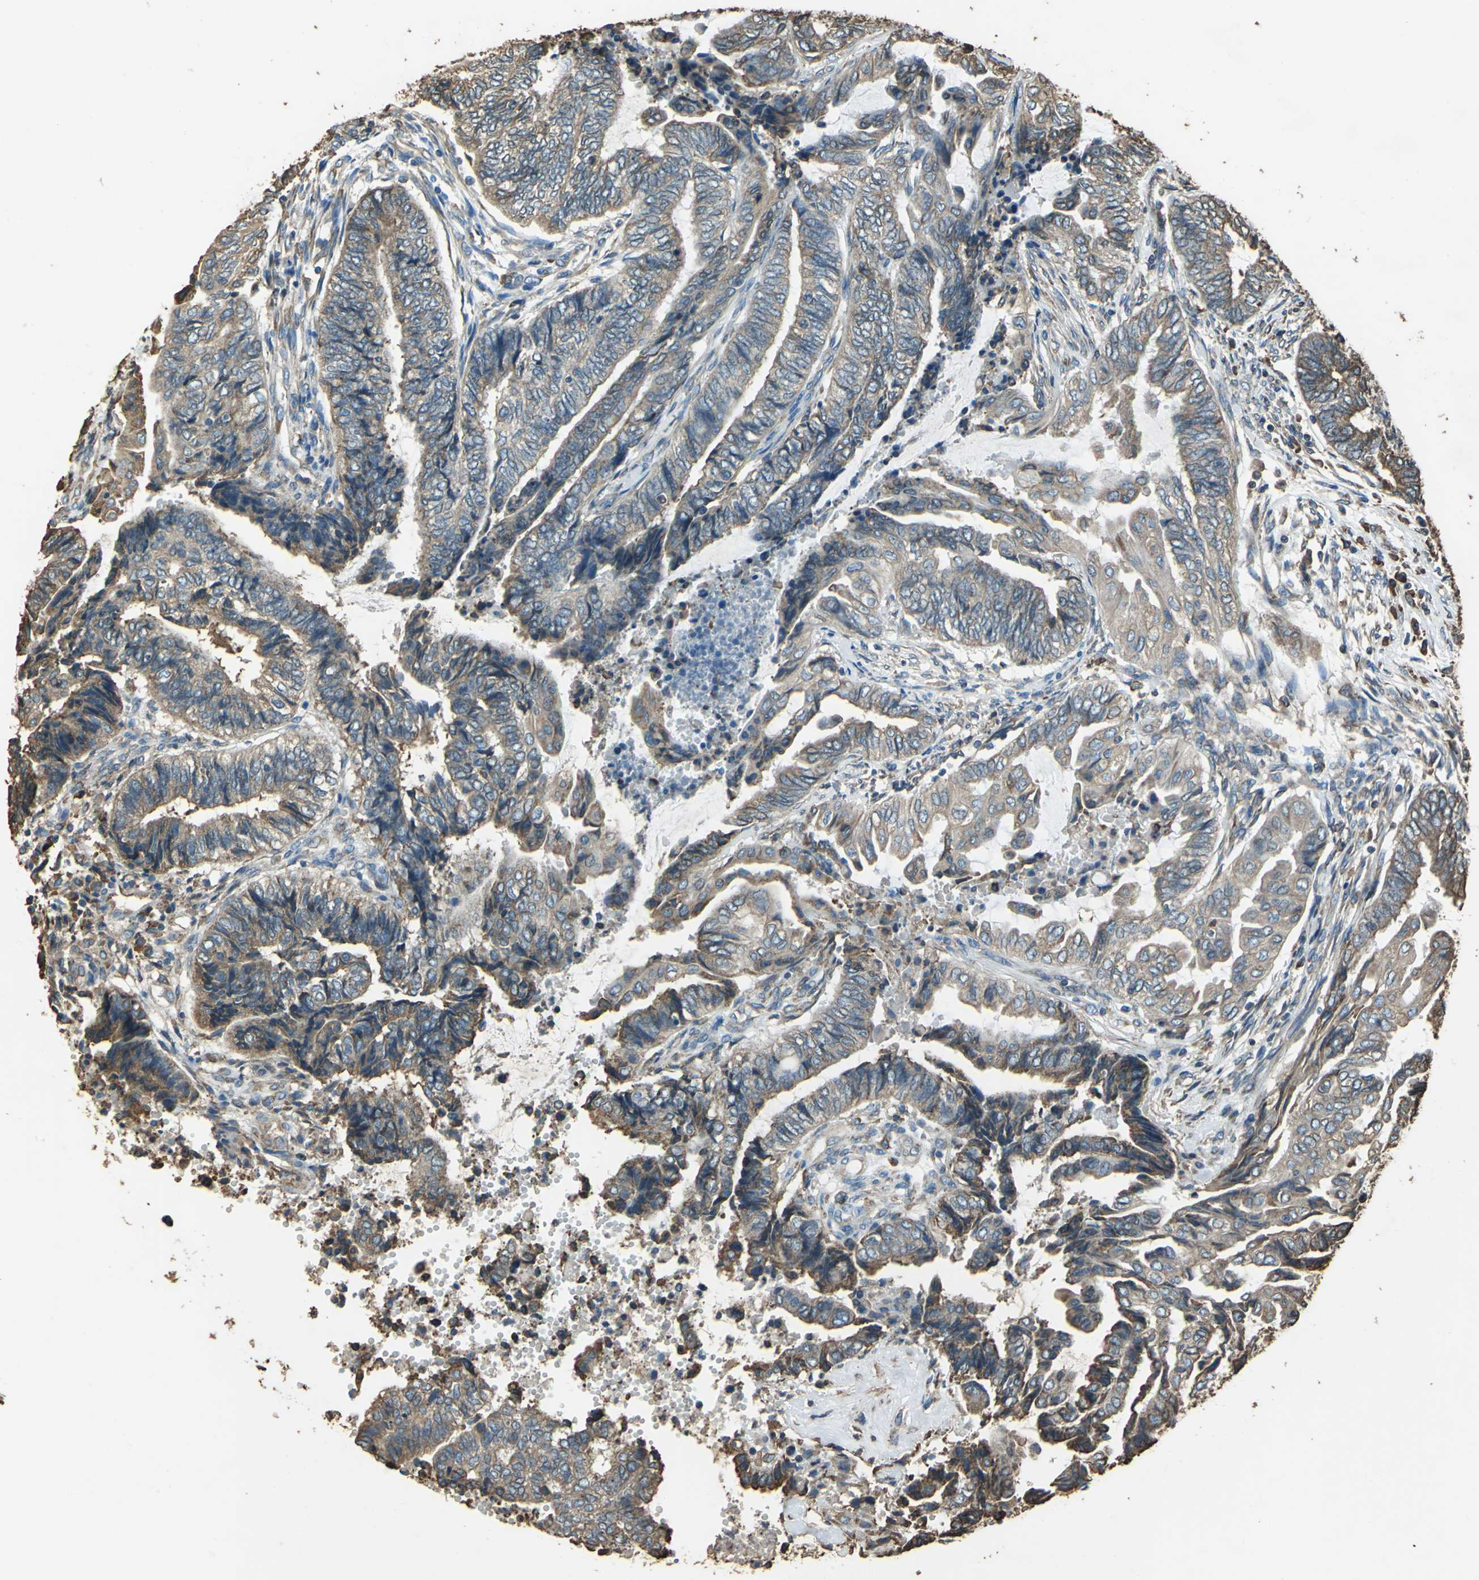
{"staining": {"intensity": "moderate", "quantity": ">75%", "location": "cytoplasmic/membranous"}, "tissue": "endometrial cancer", "cell_type": "Tumor cells", "image_type": "cancer", "snomed": [{"axis": "morphology", "description": "Adenocarcinoma, NOS"}, {"axis": "topography", "description": "Uterus"}, {"axis": "topography", "description": "Endometrium"}], "caption": "Endometrial adenocarcinoma tissue exhibits moderate cytoplasmic/membranous staining in approximately >75% of tumor cells", "gene": "GPANK1", "patient": {"sex": "female", "age": 70}}